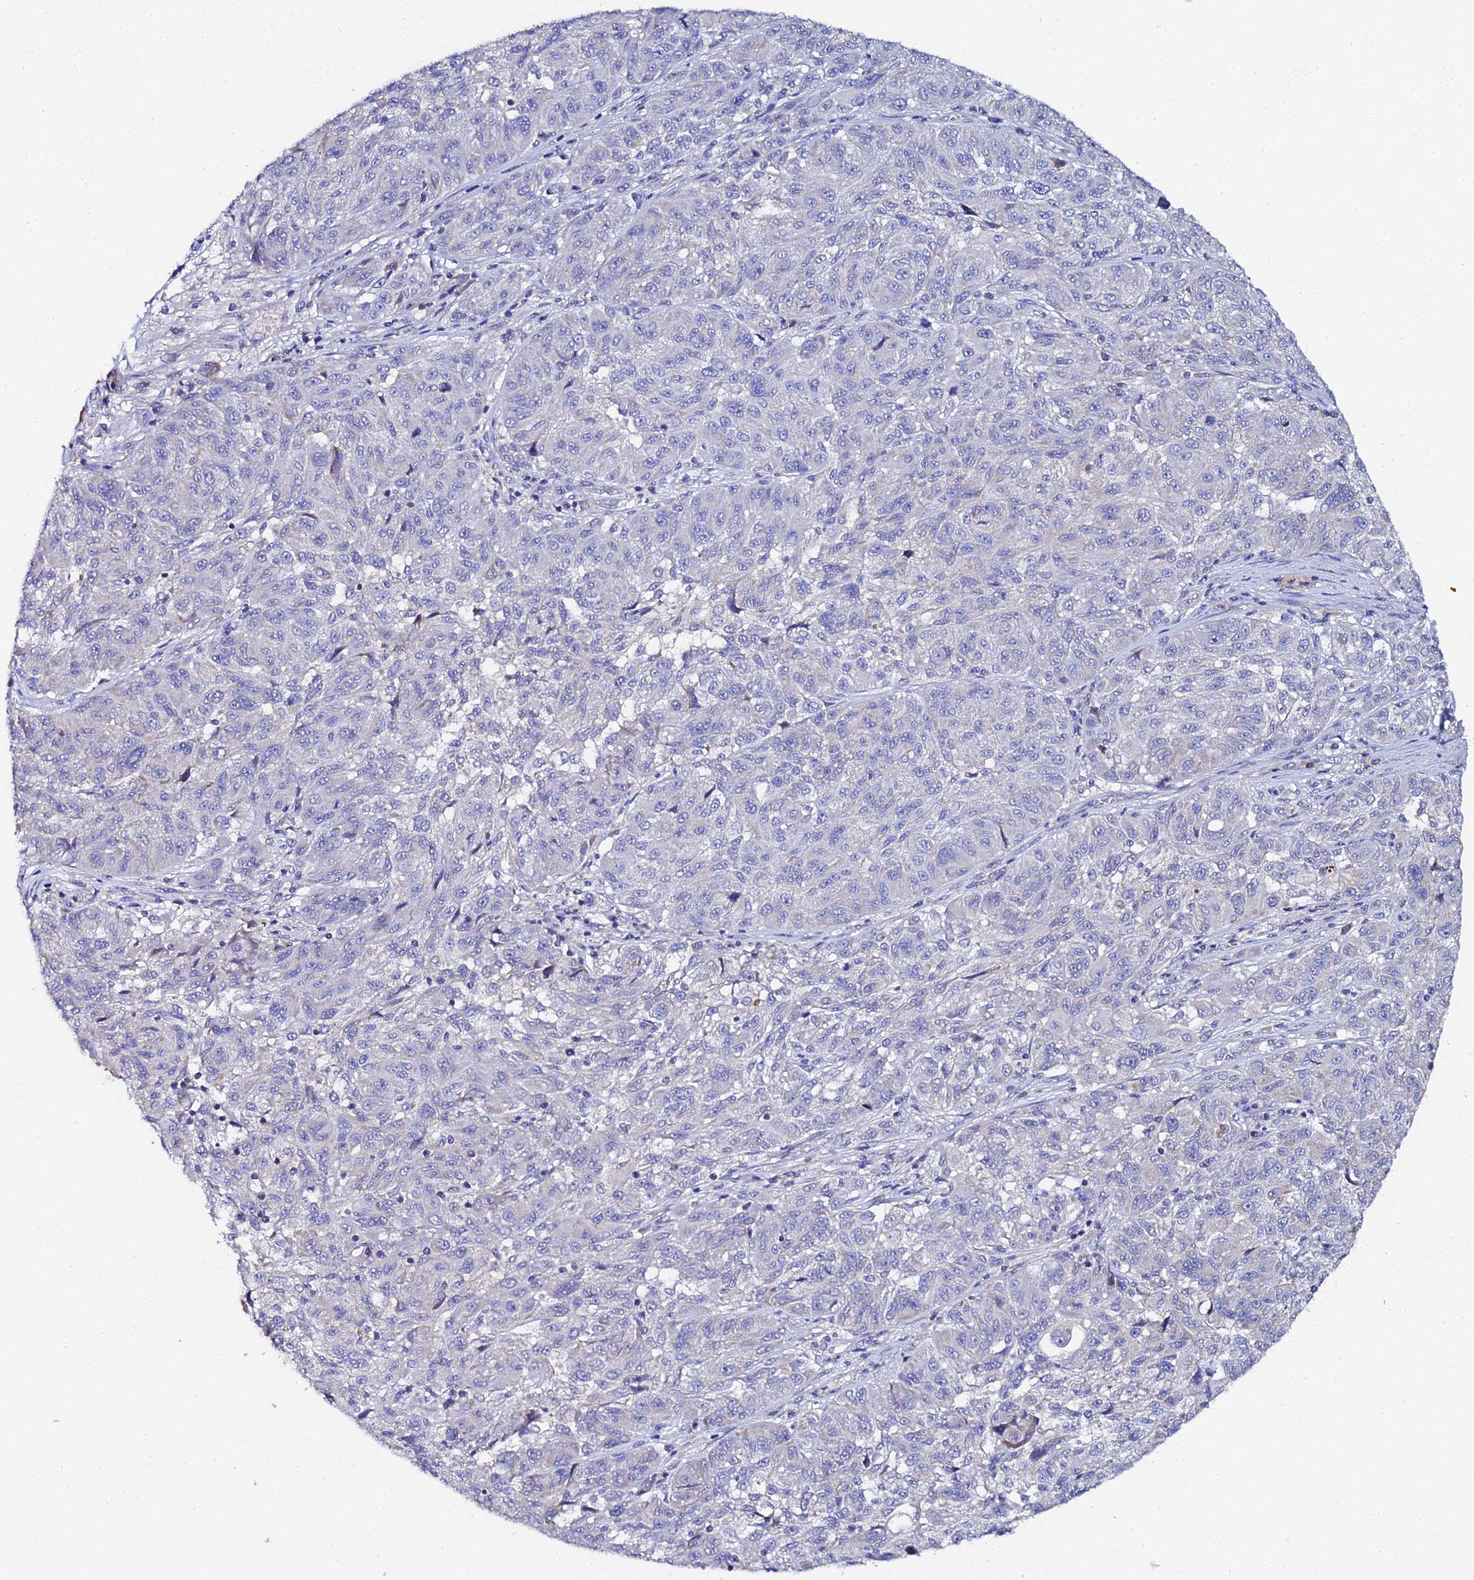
{"staining": {"intensity": "negative", "quantity": "none", "location": "none"}, "tissue": "melanoma", "cell_type": "Tumor cells", "image_type": "cancer", "snomed": [{"axis": "morphology", "description": "Malignant melanoma, NOS"}, {"axis": "topography", "description": "Skin"}], "caption": "A histopathology image of human malignant melanoma is negative for staining in tumor cells. (DAB (3,3'-diaminobenzidine) immunohistochemistry (IHC) with hematoxylin counter stain).", "gene": "UBE2L3", "patient": {"sex": "male", "age": 53}}